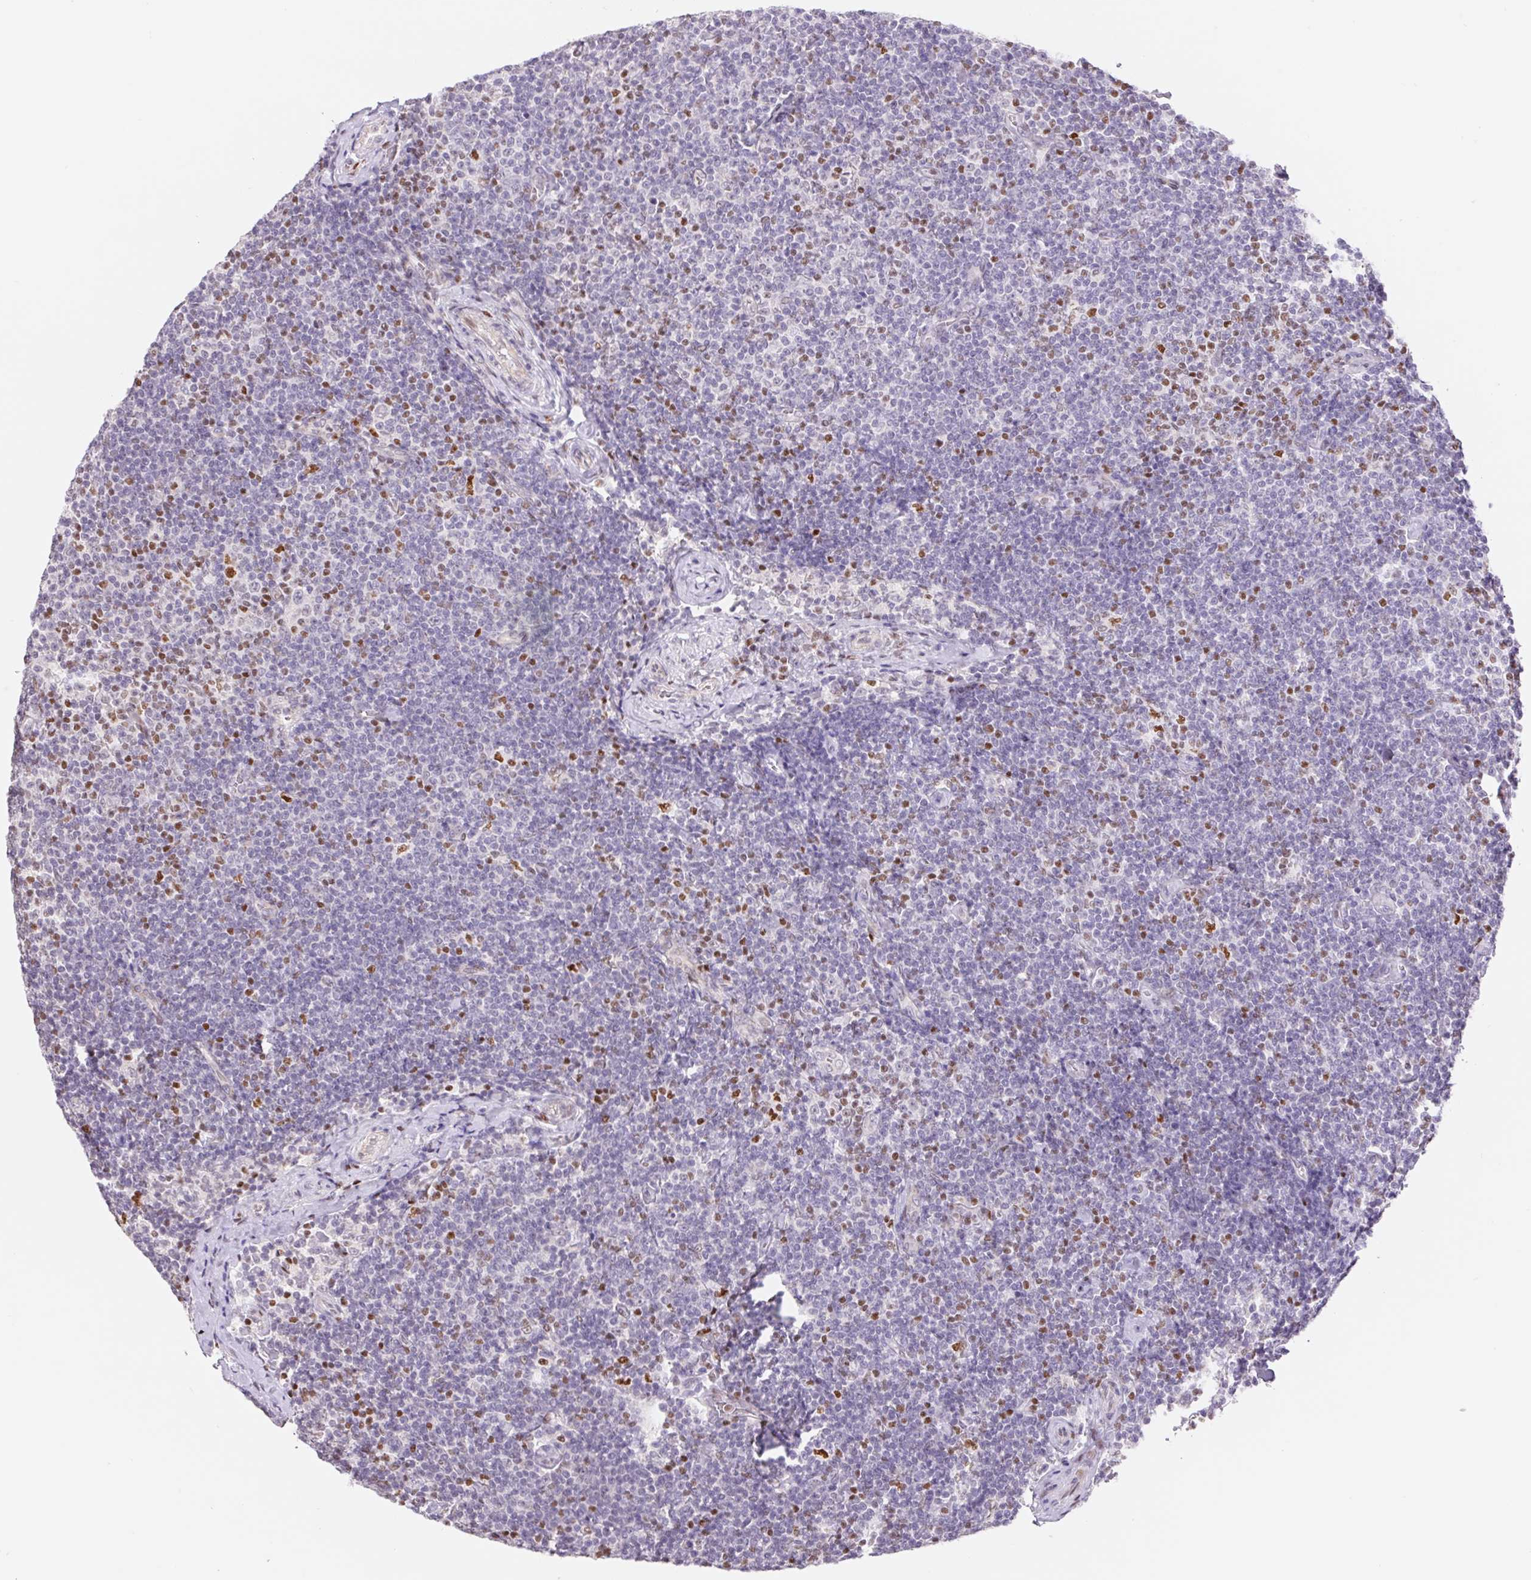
{"staining": {"intensity": "moderate", "quantity": "25%-75%", "location": "nuclear"}, "tissue": "lymphoma", "cell_type": "Tumor cells", "image_type": "cancer", "snomed": [{"axis": "morphology", "description": "Malignant lymphoma, non-Hodgkin's type, Low grade"}, {"axis": "topography", "description": "Lymph node"}], "caption": "Moderate nuclear staining is seen in approximately 25%-75% of tumor cells in lymphoma. The staining is performed using DAB (3,3'-diaminobenzidine) brown chromogen to label protein expression. The nuclei are counter-stained blue using hematoxylin.", "gene": "TRERF1", "patient": {"sex": "male", "age": 81}}